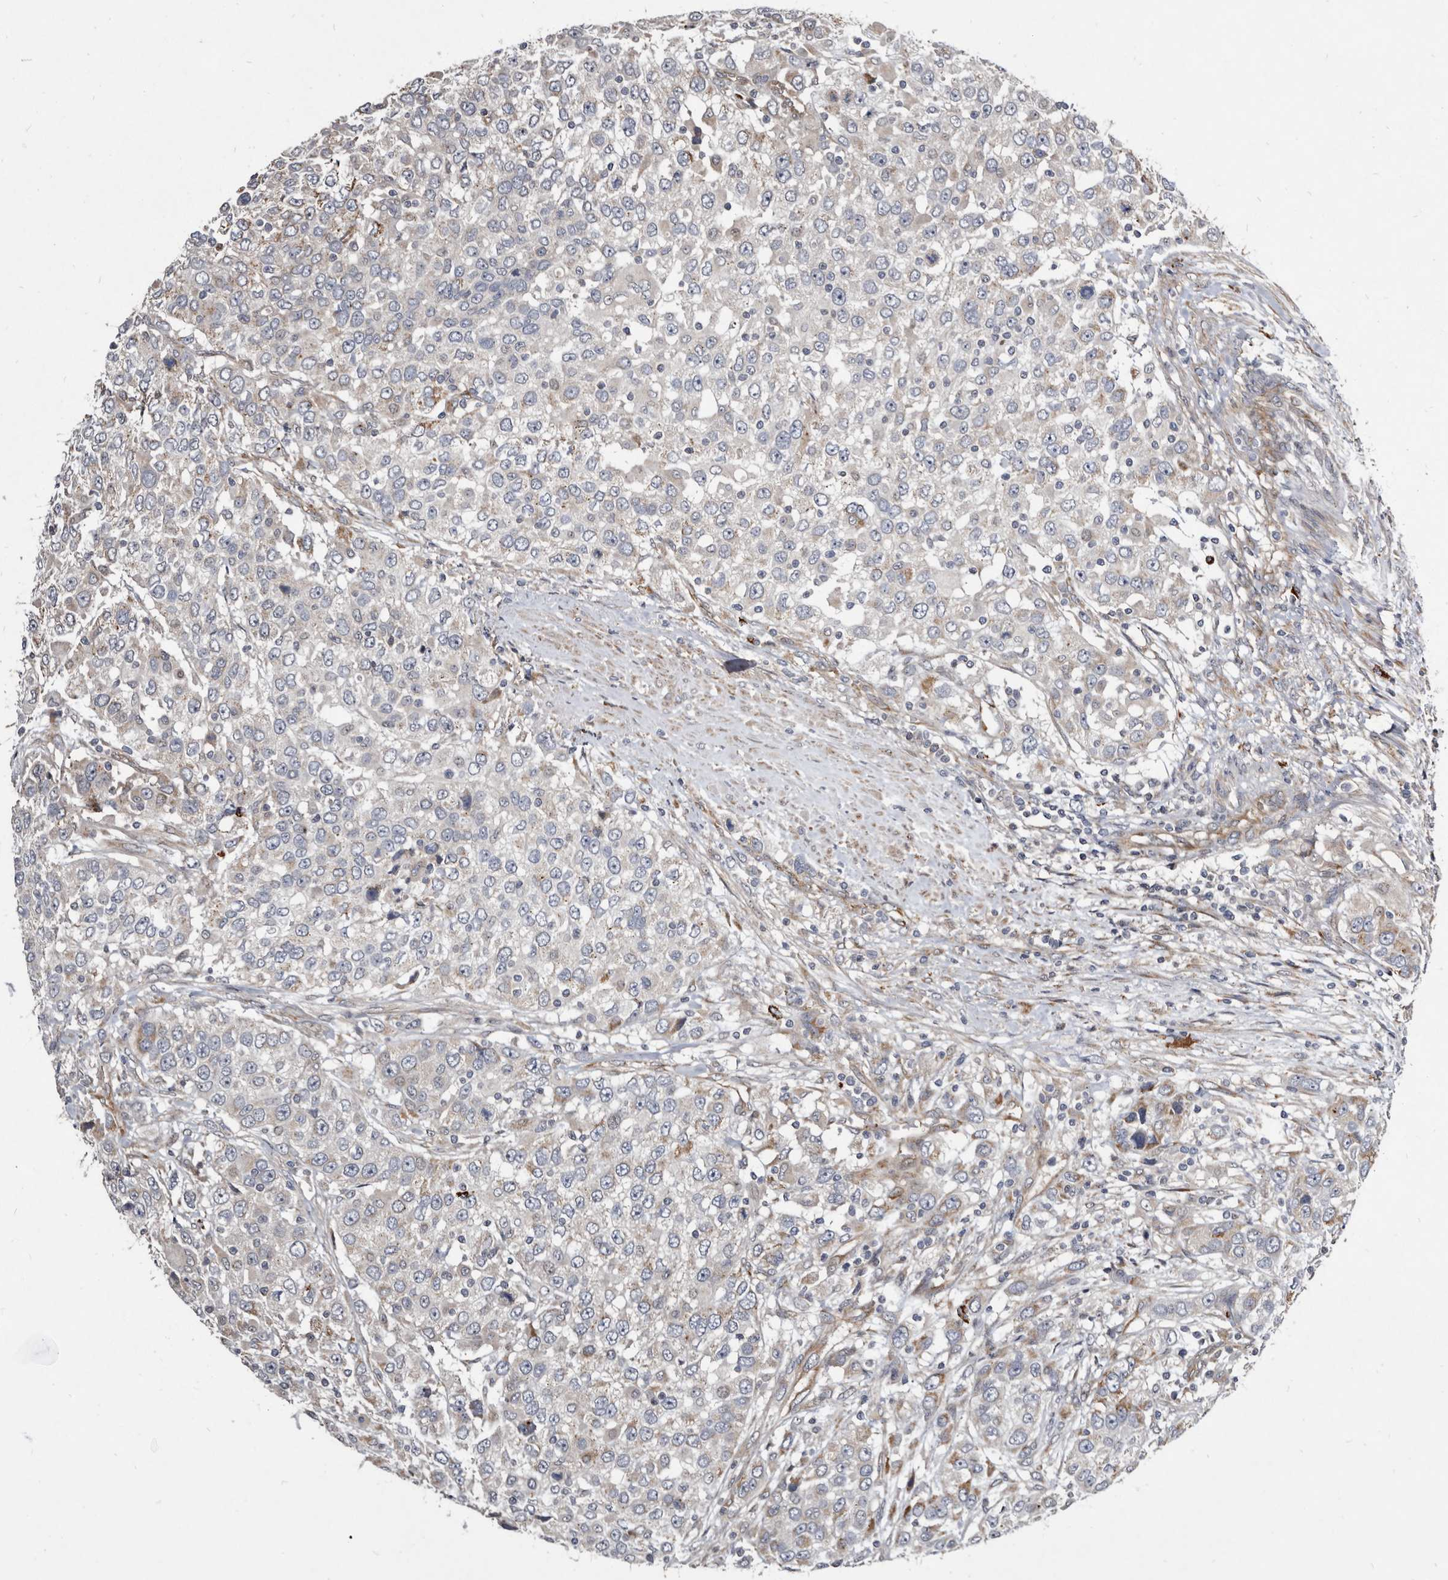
{"staining": {"intensity": "weak", "quantity": "<25%", "location": "cytoplasmic/membranous"}, "tissue": "urothelial cancer", "cell_type": "Tumor cells", "image_type": "cancer", "snomed": [{"axis": "morphology", "description": "Urothelial carcinoma, High grade"}, {"axis": "topography", "description": "Urinary bladder"}], "caption": "This is a image of IHC staining of urothelial cancer, which shows no staining in tumor cells.", "gene": "CTSA", "patient": {"sex": "female", "age": 80}}